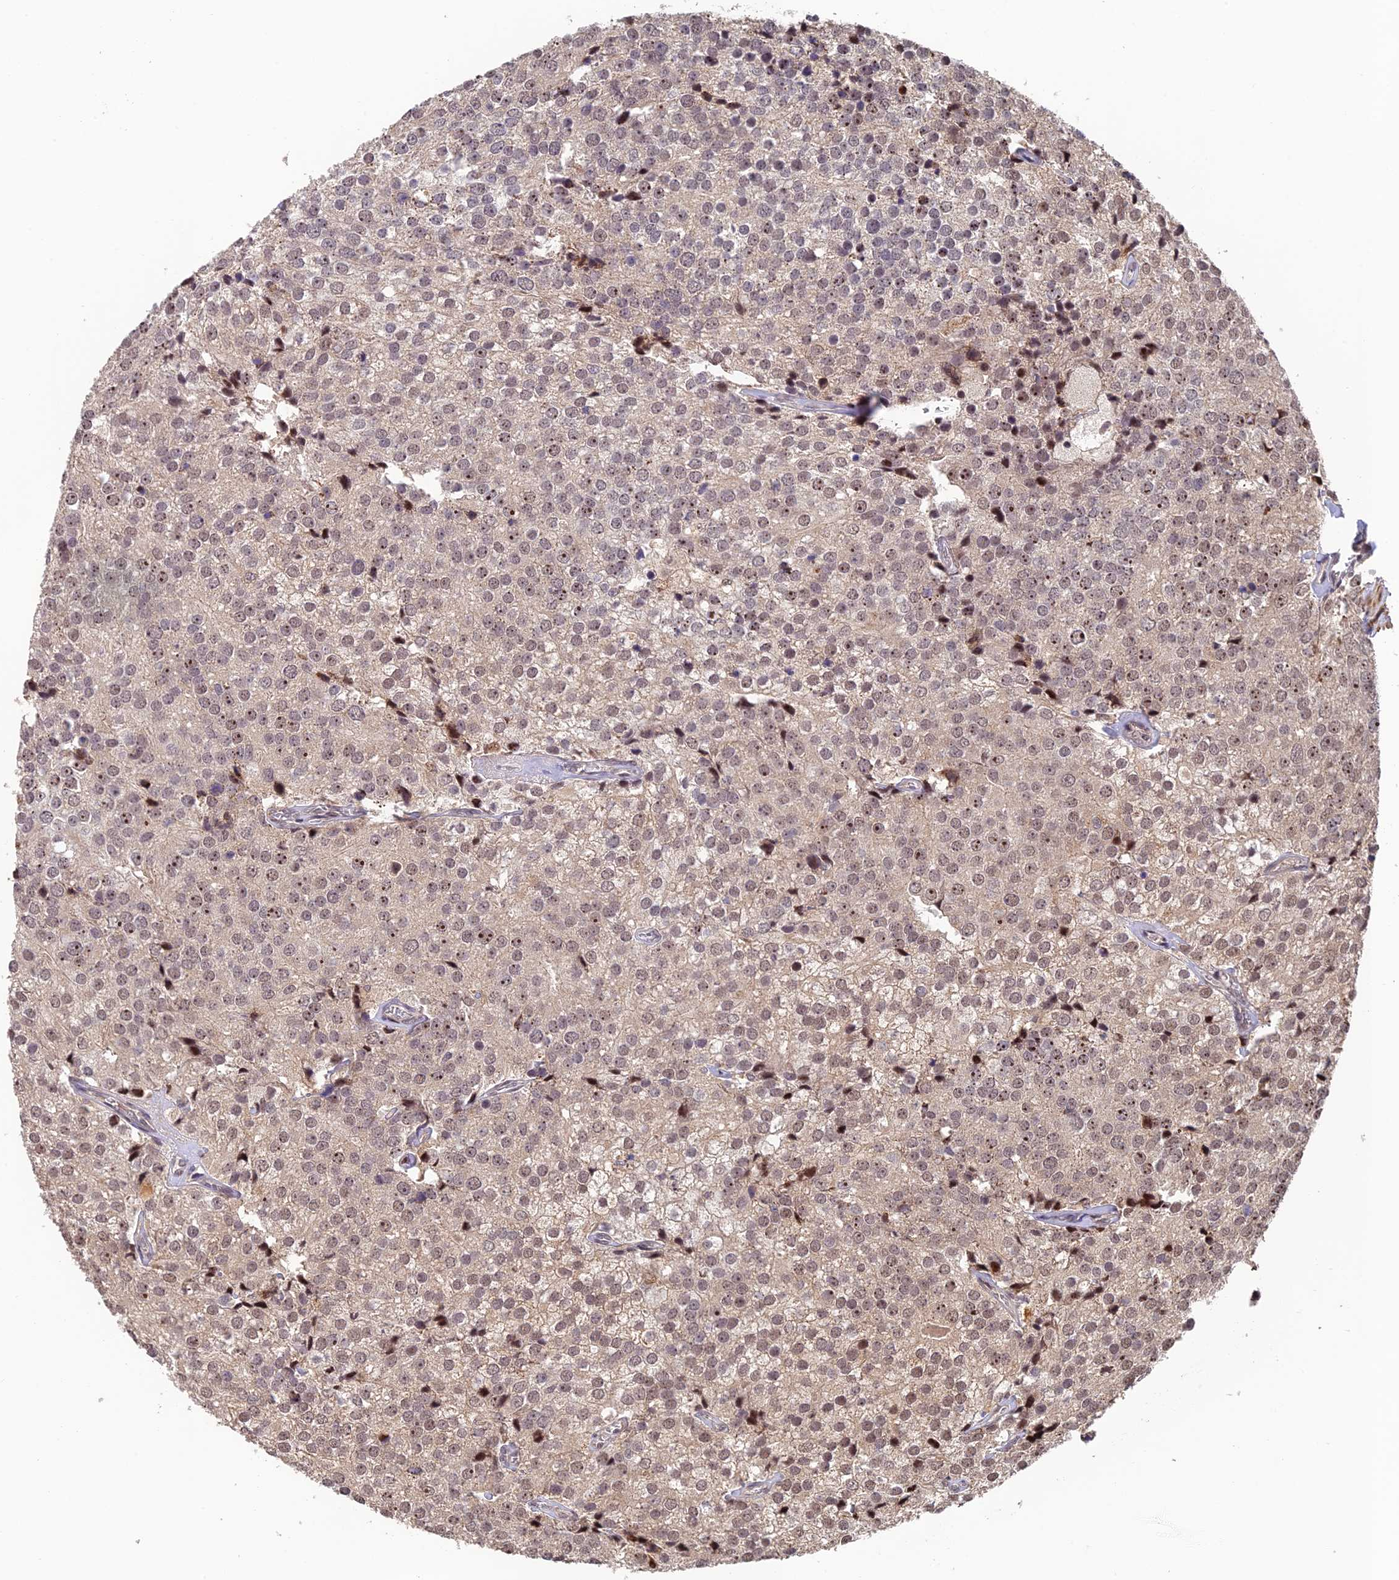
{"staining": {"intensity": "moderate", "quantity": "25%-75%", "location": "cytoplasmic/membranous,nuclear"}, "tissue": "prostate cancer", "cell_type": "Tumor cells", "image_type": "cancer", "snomed": [{"axis": "morphology", "description": "Adenocarcinoma, High grade"}, {"axis": "topography", "description": "Prostate"}], "caption": "Immunohistochemical staining of human prostate cancer exhibits medium levels of moderate cytoplasmic/membranous and nuclear protein positivity in approximately 25%-75% of tumor cells. (Stains: DAB in brown, nuclei in blue, Microscopy: brightfield microscopy at high magnification).", "gene": "OSBPL1A", "patient": {"sex": "male", "age": 49}}